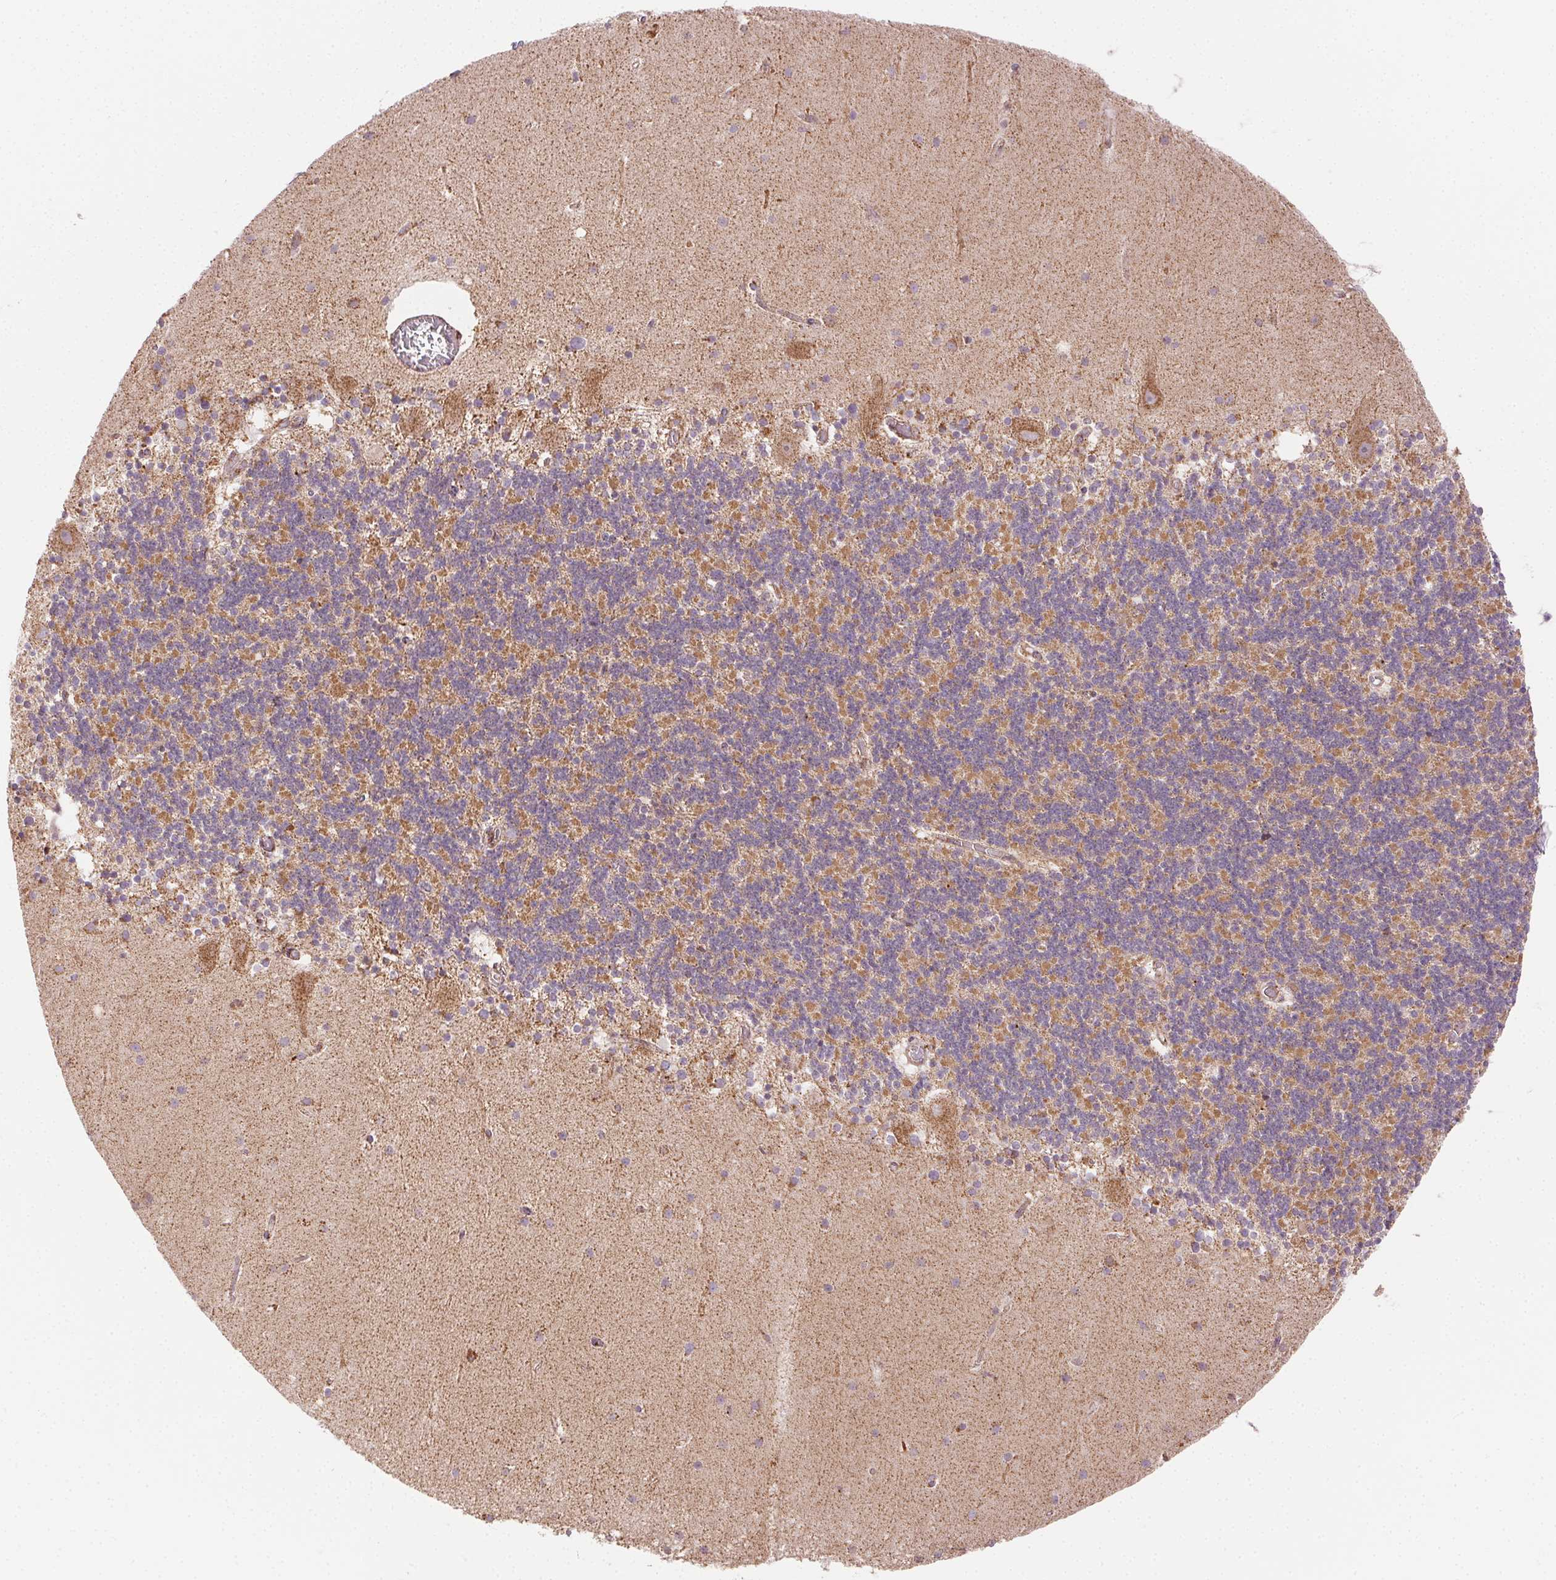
{"staining": {"intensity": "moderate", "quantity": "25%-75%", "location": "cytoplasmic/membranous"}, "tissue": "cerebellum", "cell_type": "Cells in granular layer", "image_type": "normal", "snomed": [{"axis": "morphology", "description": "Normal tissue, NOS"}, {"axis": "topography", "description": "Cerebellum"}], "caption": "High-power microscopy captured an immunohistochemistry micrograph of normal cerebellum, revealing moderate cytoplasmic/membranous positivity in about 25%-75% of cells in granular layer. (DAB (3,3'-diaminobenzidine) = brown stain, brightfield microscopy at high magnification).", "gene": "CLPB", "patient": {"sex": "male", "age": 70}}